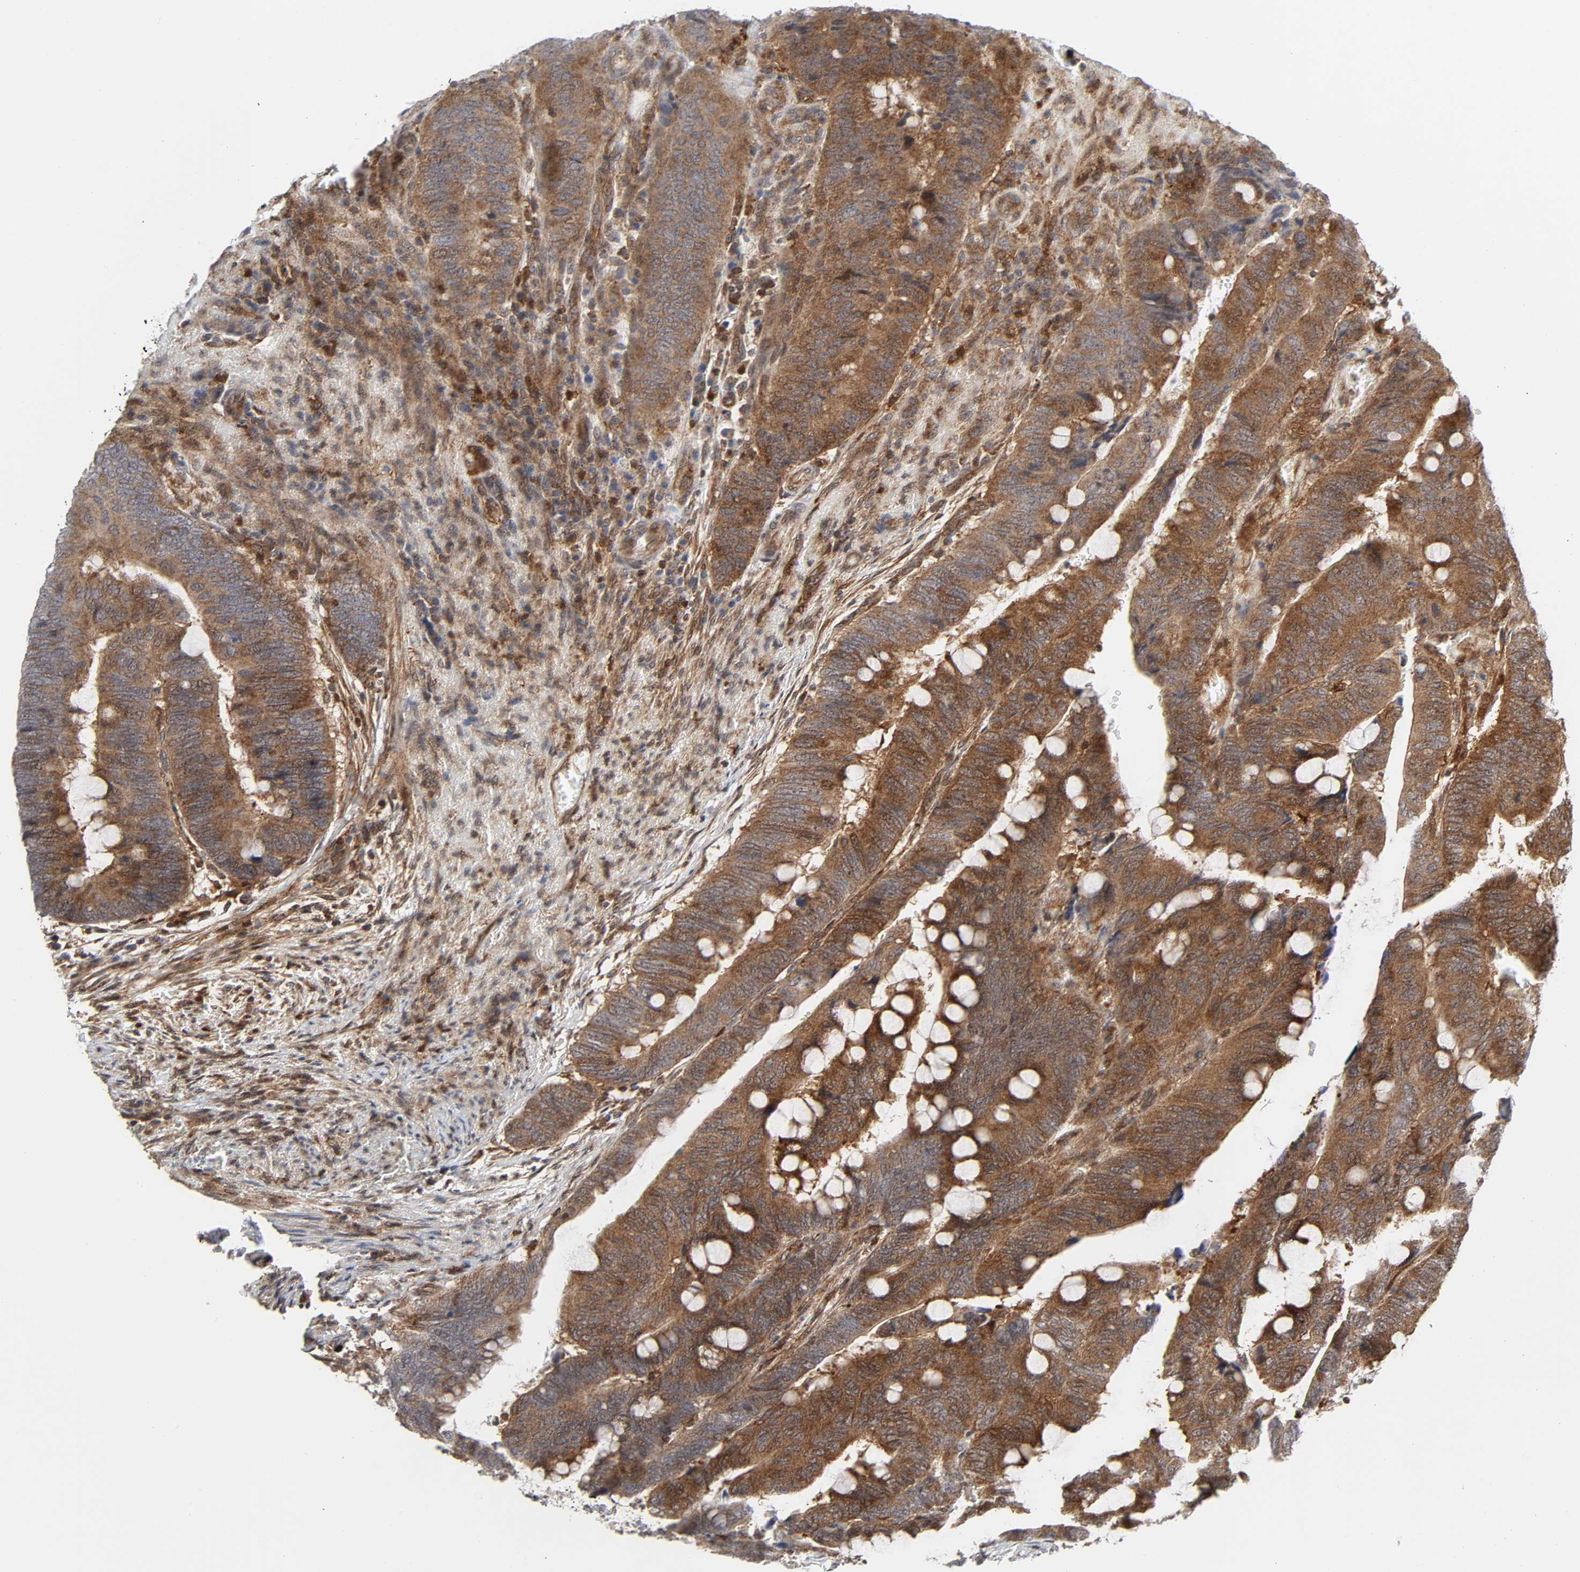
{"staining": {"intensity": "moderate", "quantity": "25%-75%", "location": "cytoplasmic/membranous"}, "tissue": "colorectal cancer", "cell_type": "Tumor cells", "image_type": "cancer", "snomed": [{"axis": "morphology", "description": "Normal tissue, NOS"}, {"axis": "morphology", "description": "Adenocarcinoma, NOS"}, {"axis": "topography", "description": "Rectum"}, {"axis": "topography", "description": "Peripheral nerve tissue"}], "caption": "This micrograph reveals immunohistochemistry (IHC) staining of human colorectal adenocarcinoma, with medium moderate cytoplasmic/membranous positivity in about 25%-75% of tumor cells.", "gene": "MAPK1", "patient": {"sex": "male", "age": 92}}